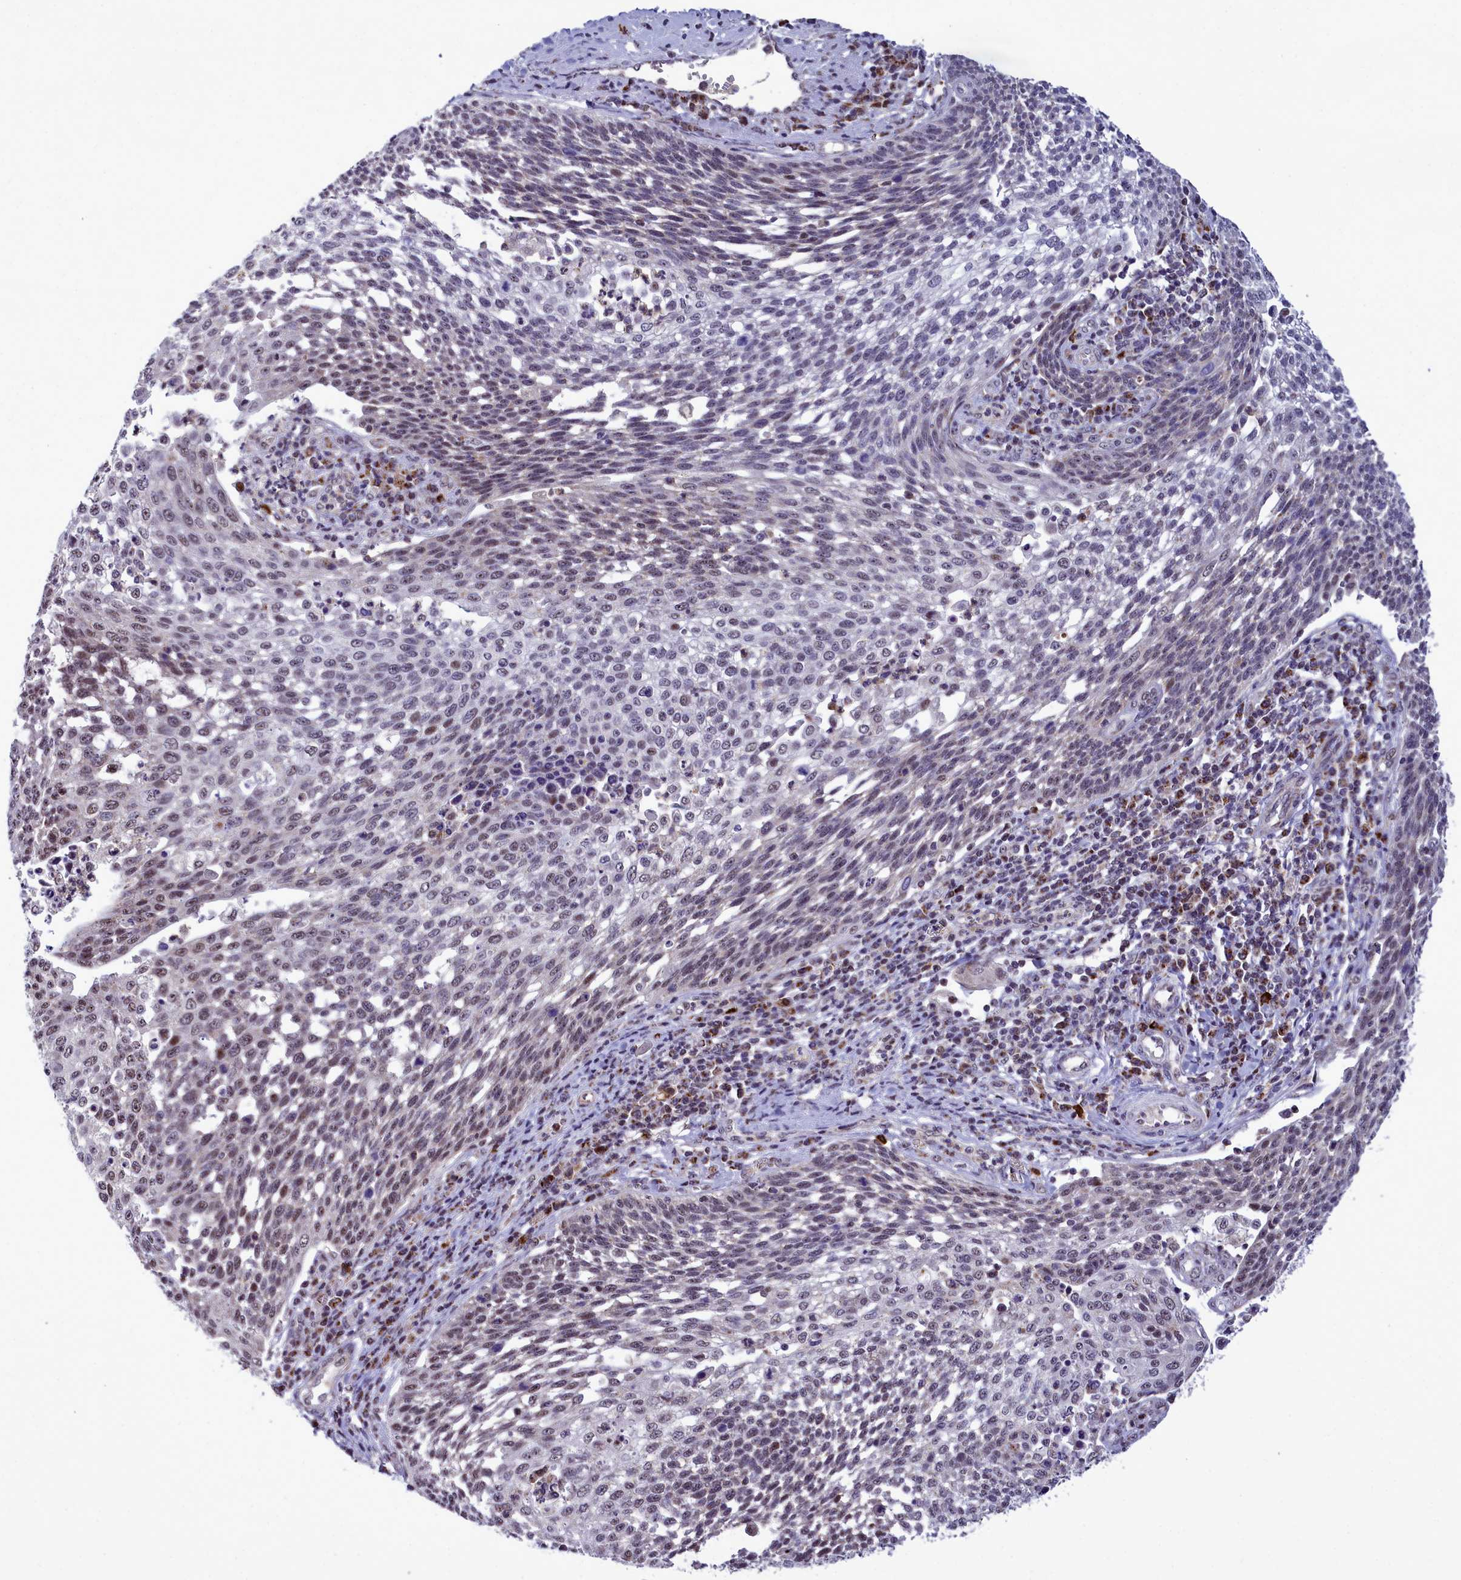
{"staining": {"intensity": "moderate", "quantity": "25%-75%", "location": "nuclear"}, "tissue": "cervical cancer", "cell_type": "Tumor cells", "image_type": "cancer", "snomed": [{"axis": "morphology", "description": "Squamous cell carcinoma, NOS"}, {"axis": "topography", "description": "Cervix"}], "caption": "Immunohistochemistry (IHC) histopathology image of human cervical cancer (squamous cell carcinoma) stained for a protein (brown), which demonstrates medium levels of moderate nuclear expression in about 25%-75% of tumor cells.", "gene": "POM121L2", "patient": {"sex": "female", "age": 34}}